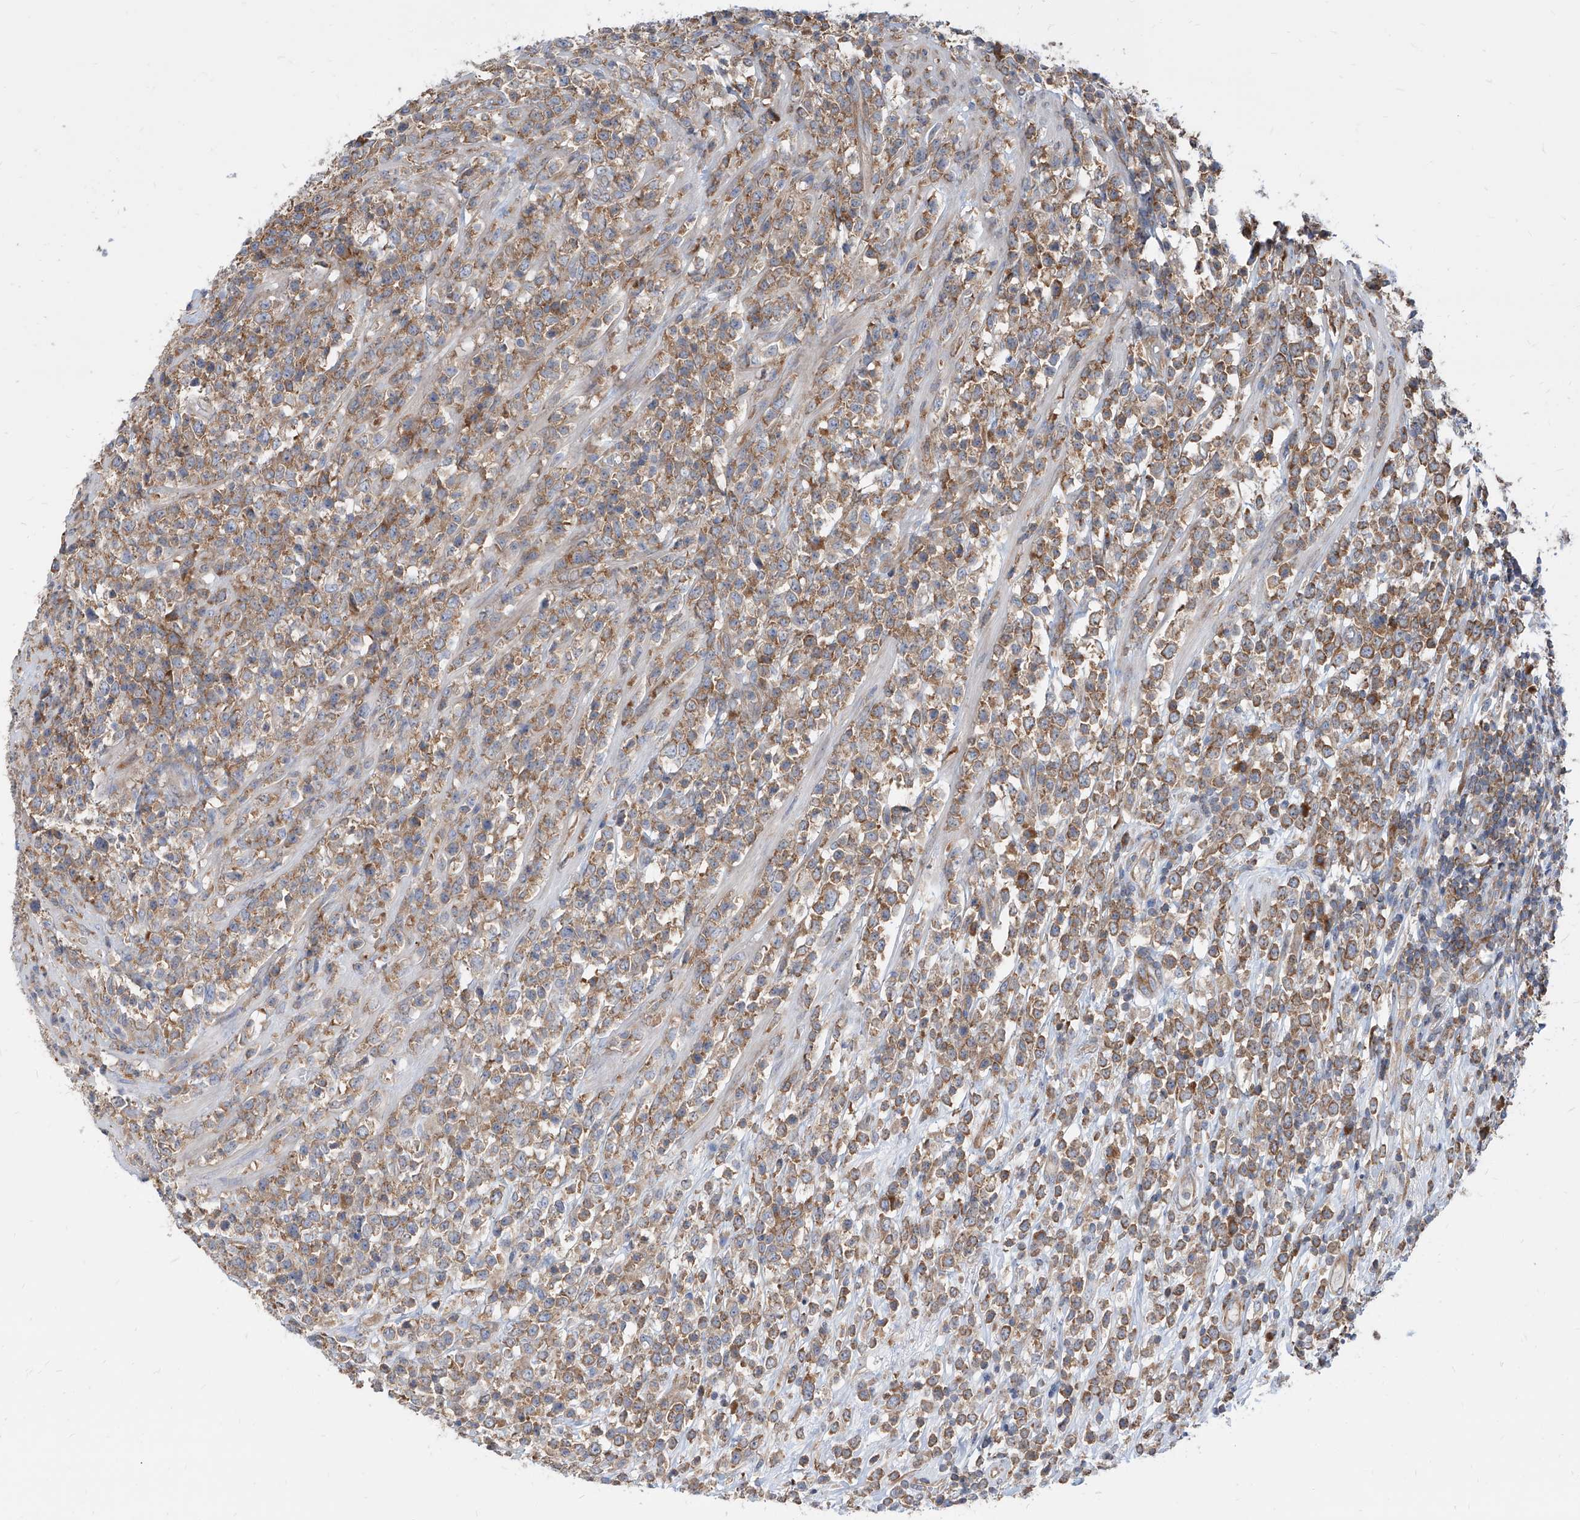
{"staining": {"intensity": "moderate", "quantity": ">75%", "location": "cytoplasmic/membranous"}, "tissue": "lymphoma", "cell_type": "Tumor cells", "image_type": "cancer", "snomed": [{"axis": "morphology", "description": "Malignant lymphoma, non-Hodgkin's type, High grade"}, {"axis": "topography", "description": "Colon"}], "caption": "Tumor cells show moderate cytoplasmic/membranous positivity in approximately >75% of cells in lymphoma.", "gene": "FAM83B", "patient": {"sex": "female", "age": 53}}